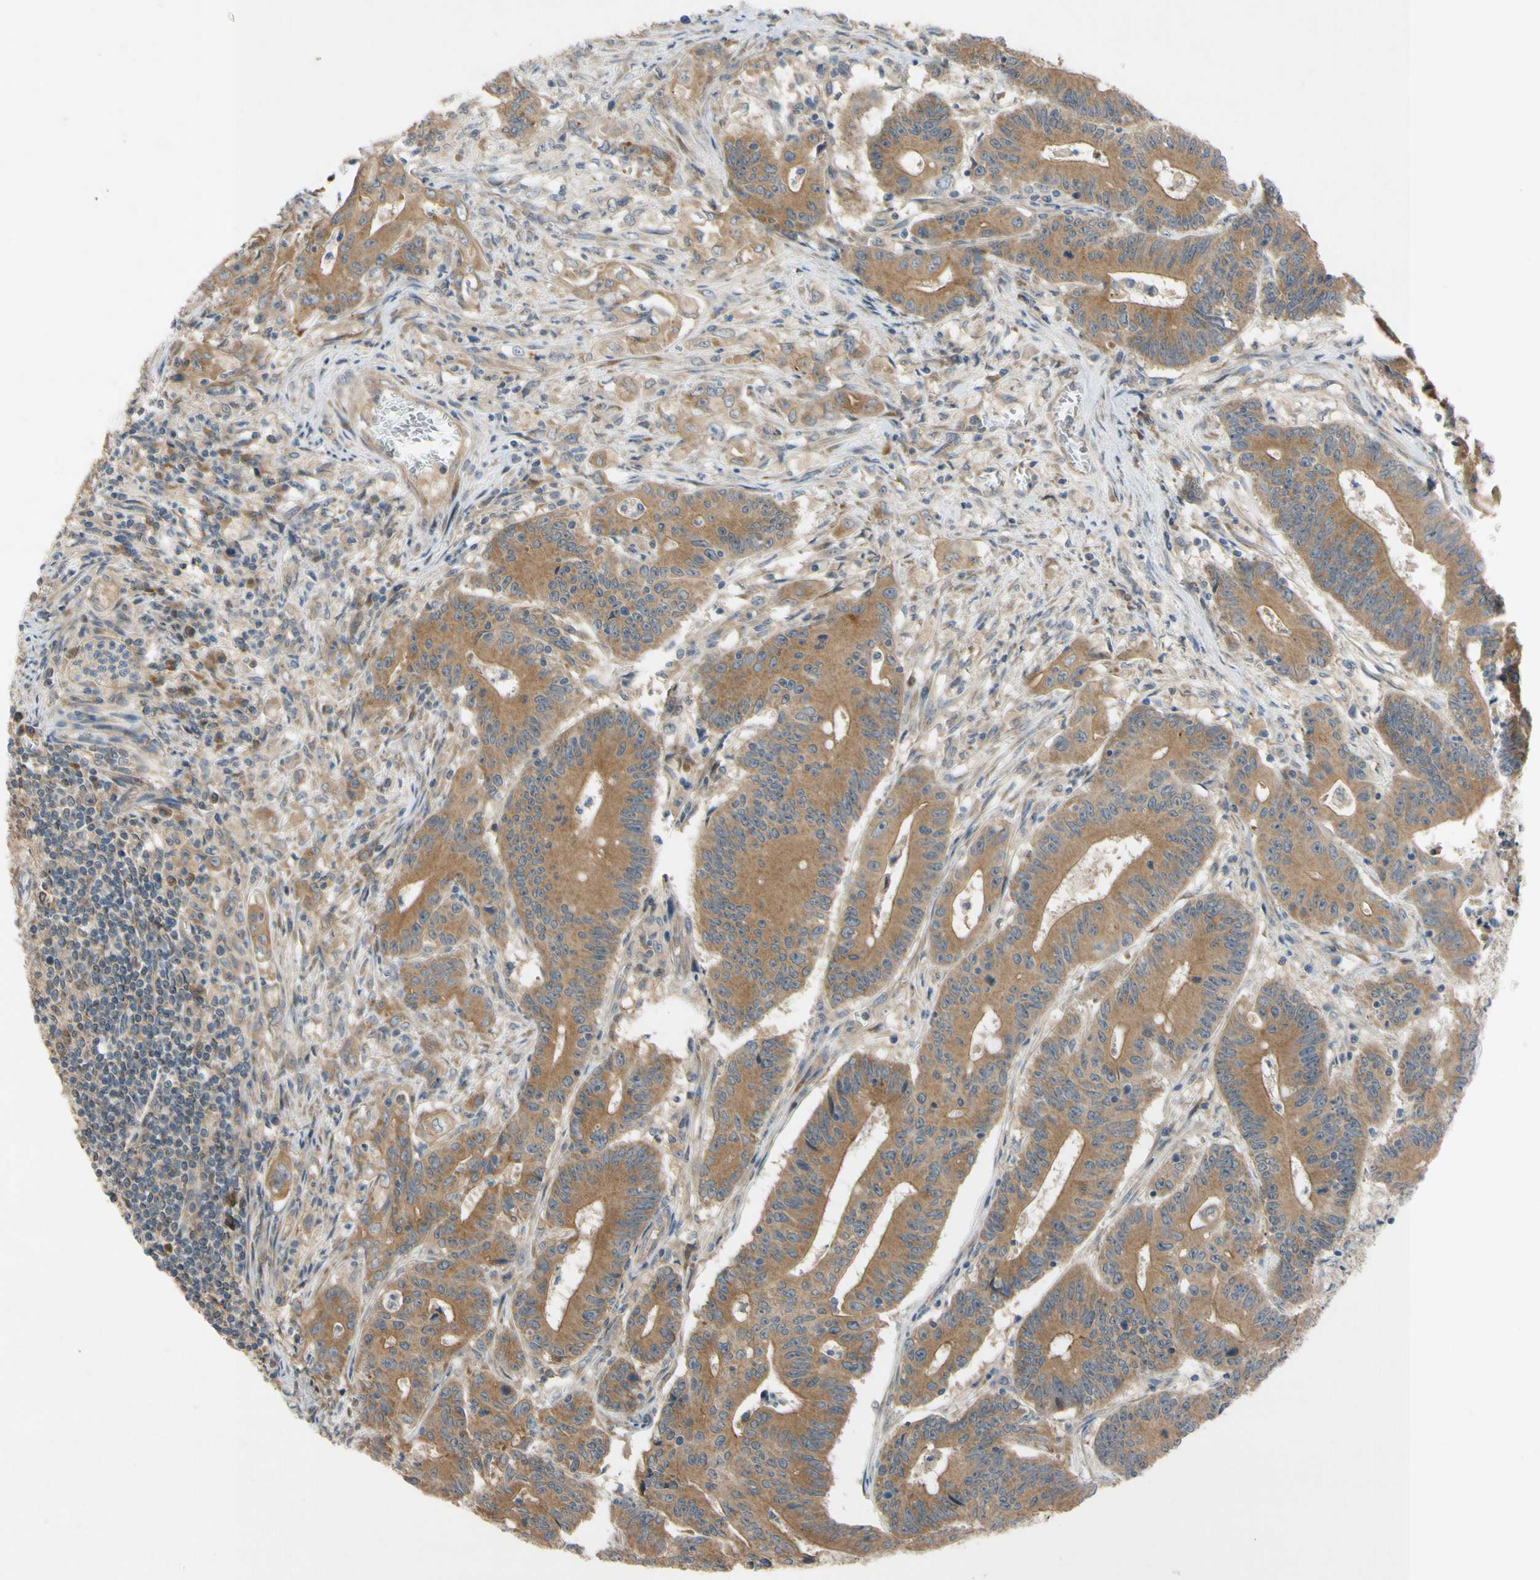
{"staining": {"intensity": "moderate", "quantity": ">75%", "location": "cytoplasmic/membranous"}, "tissue": "colorectal cancer", "cell_type": "Tumor cells", "image_type": "cancer", "snomed": [{"axis": "morphology", "description": "Adenocarcinoma, NOS"}, {"axis": "topography", "description": "Colon"}], "caption": "This micrograph demonstrates immunohistochemistry (IHC) staining of human colorectal cancer, with medium moderate cytoplasmic/membranous positivity in approximately >75% of tumor cells.", "gene": "MBTPS2", "patient": {"sex": "male", "age": 45}}